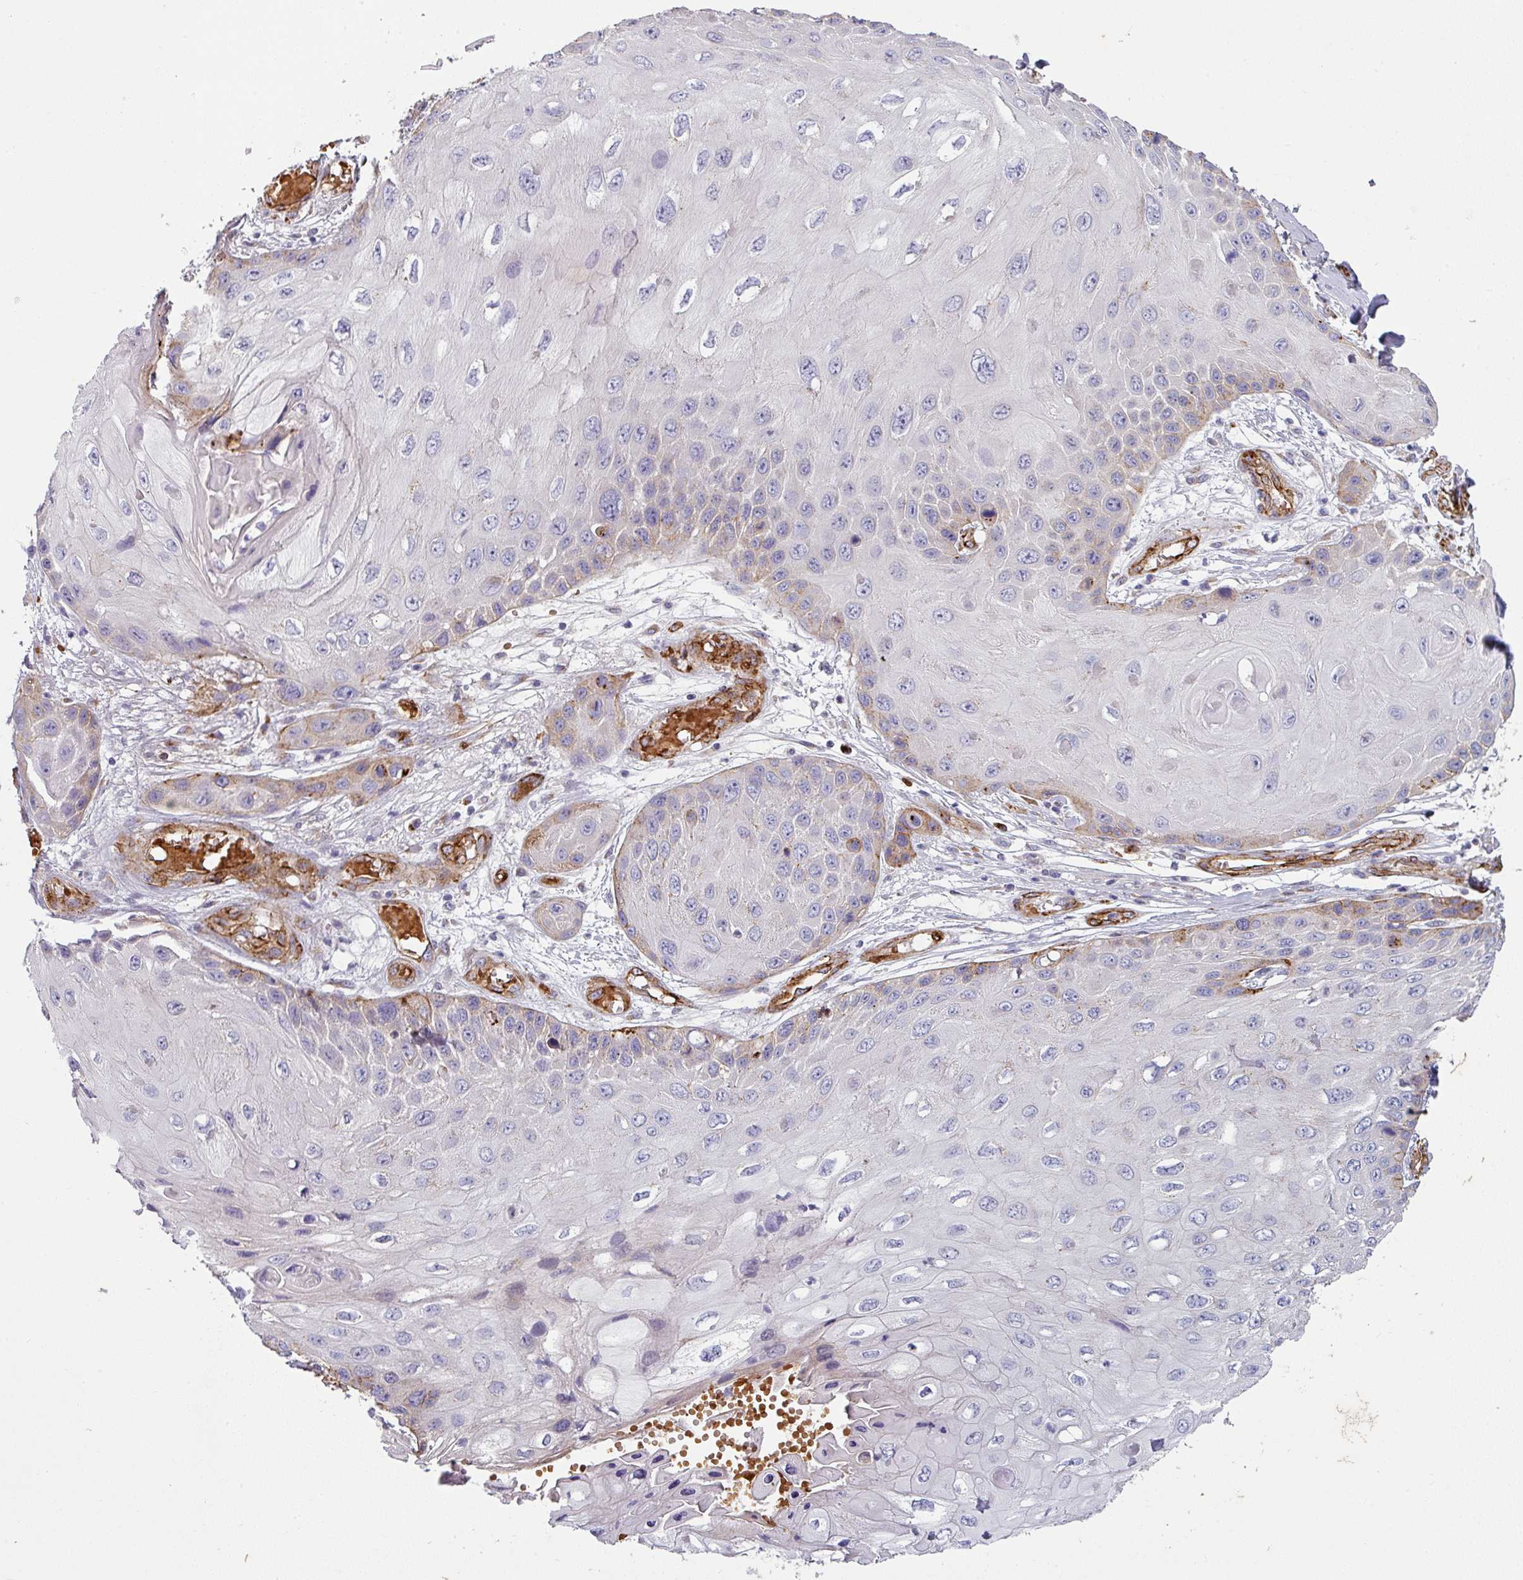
{"staining": {"intensity": "weak", "quantity": "<25%", "location": "cytoplasmic/membranous"}, "tissue": "skin cancer", "cell_type": "Tumor cells", "image_type": "cancer", "snomed": [{"axis": "morphology", "description": "Squamous cell carcinoma, NOS"}, {"axis": "topography", "description": "Skin"}, {"axis": "topography", "description": "Vulva"}], "caption": "A micrograph of squamous cell carcinoma (skin) stained for a protein exhibits no brown staining in tumor cells.", "gene": "PRODH2", "patient": {"sex": "female", "age": 44}}